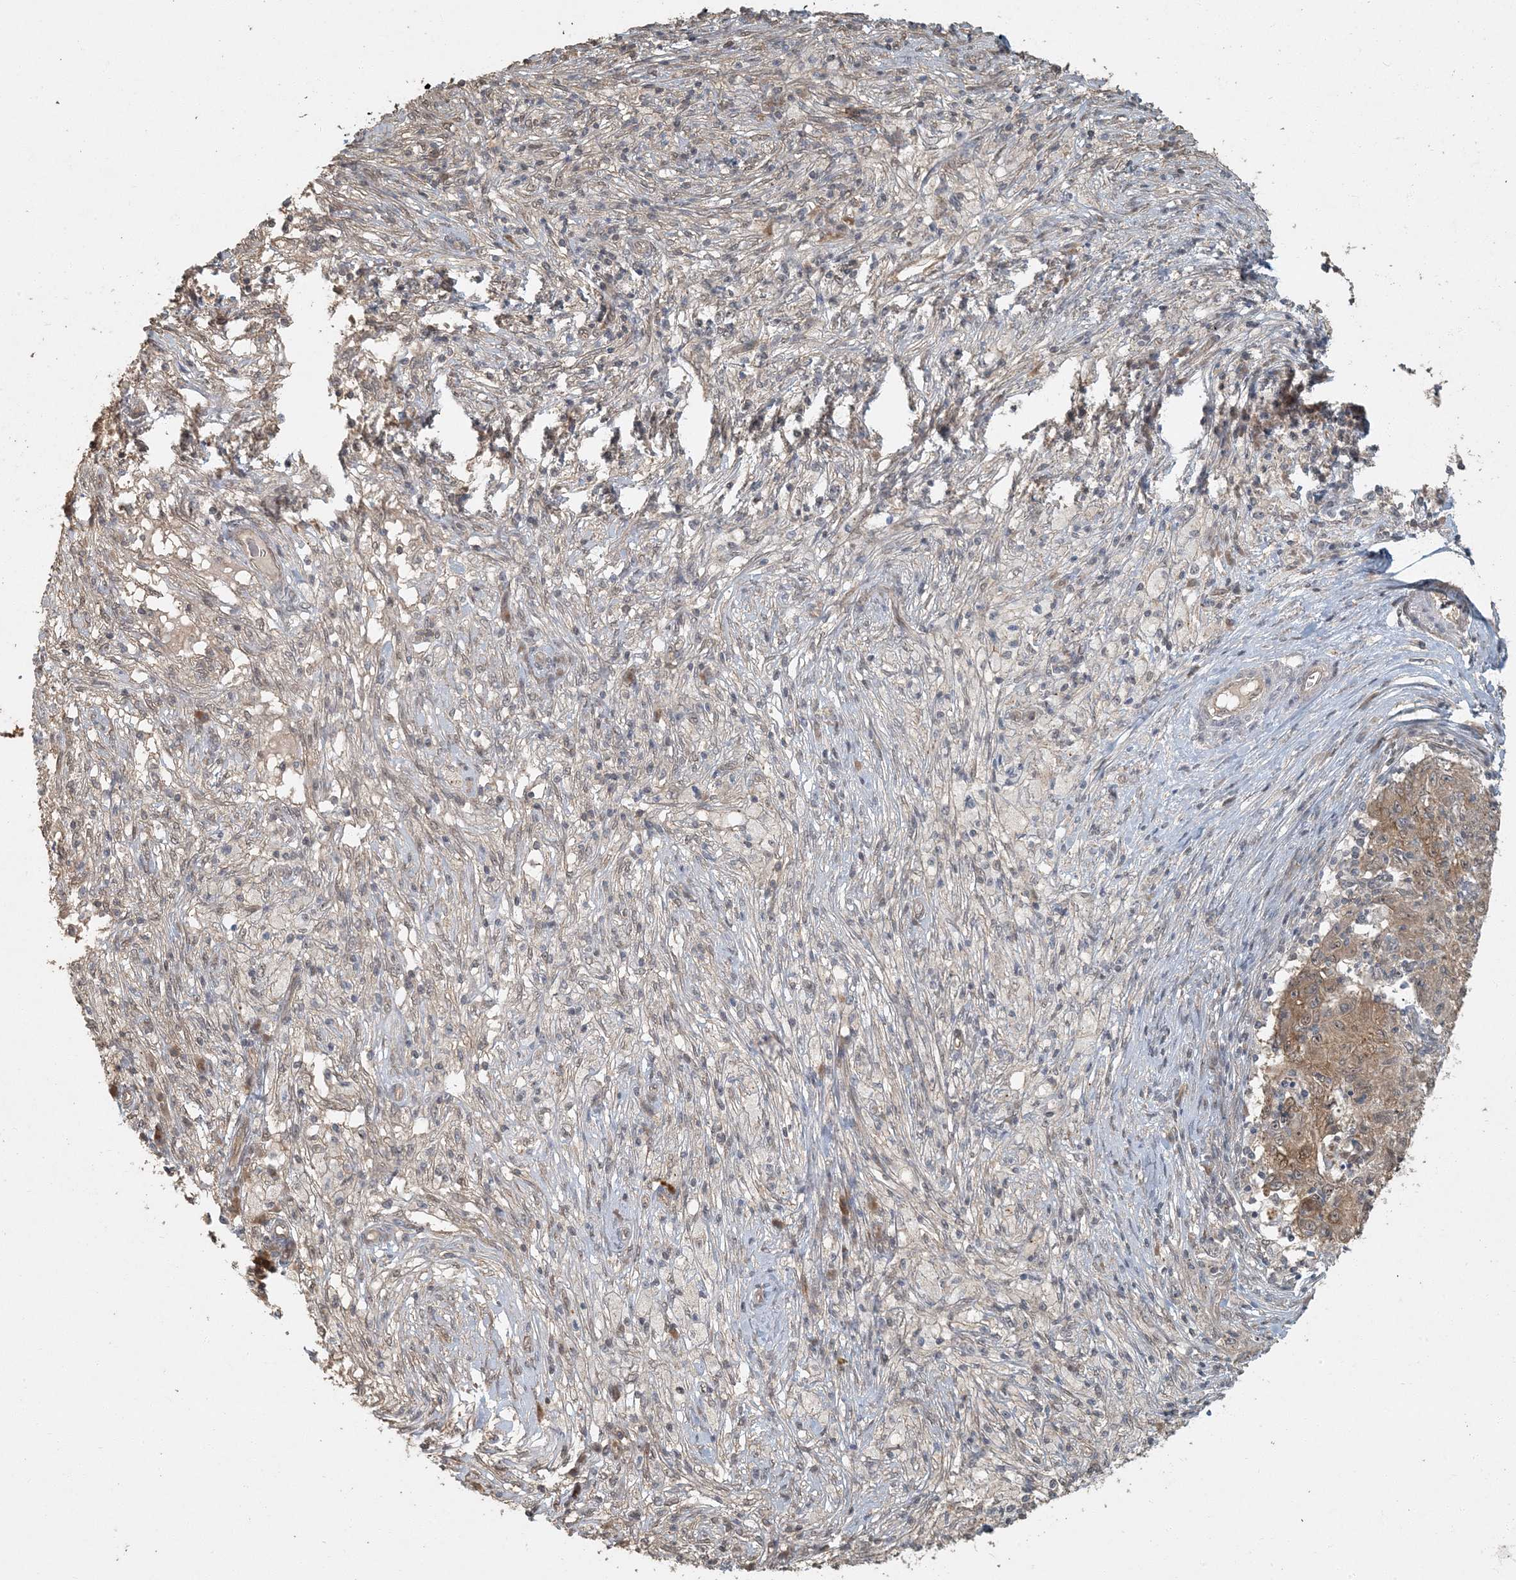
{"staining": {"intensity": "moderate", "quantity": ">75%", "location": "cytoplasmic/membranous"}, "tissue": "ovarian cancer", "cell_type": "Tumor cells", "image_type": "cancer", "snomed": [{"axis": "morphology", "description": "Carcinoma, endometroid"}, {"axis": "topography", "description": "Ovary"}], "caption": "Immunohistochemistry histopathology image of endometroid carcinoma (ovarian) stained for a protein (brown), which displays medium levels of moderate cytoplasmic/membranous staining in about >75% of tumor cells.", "gene": "AK9", "patient": {"sex": "female", "age": 42}}